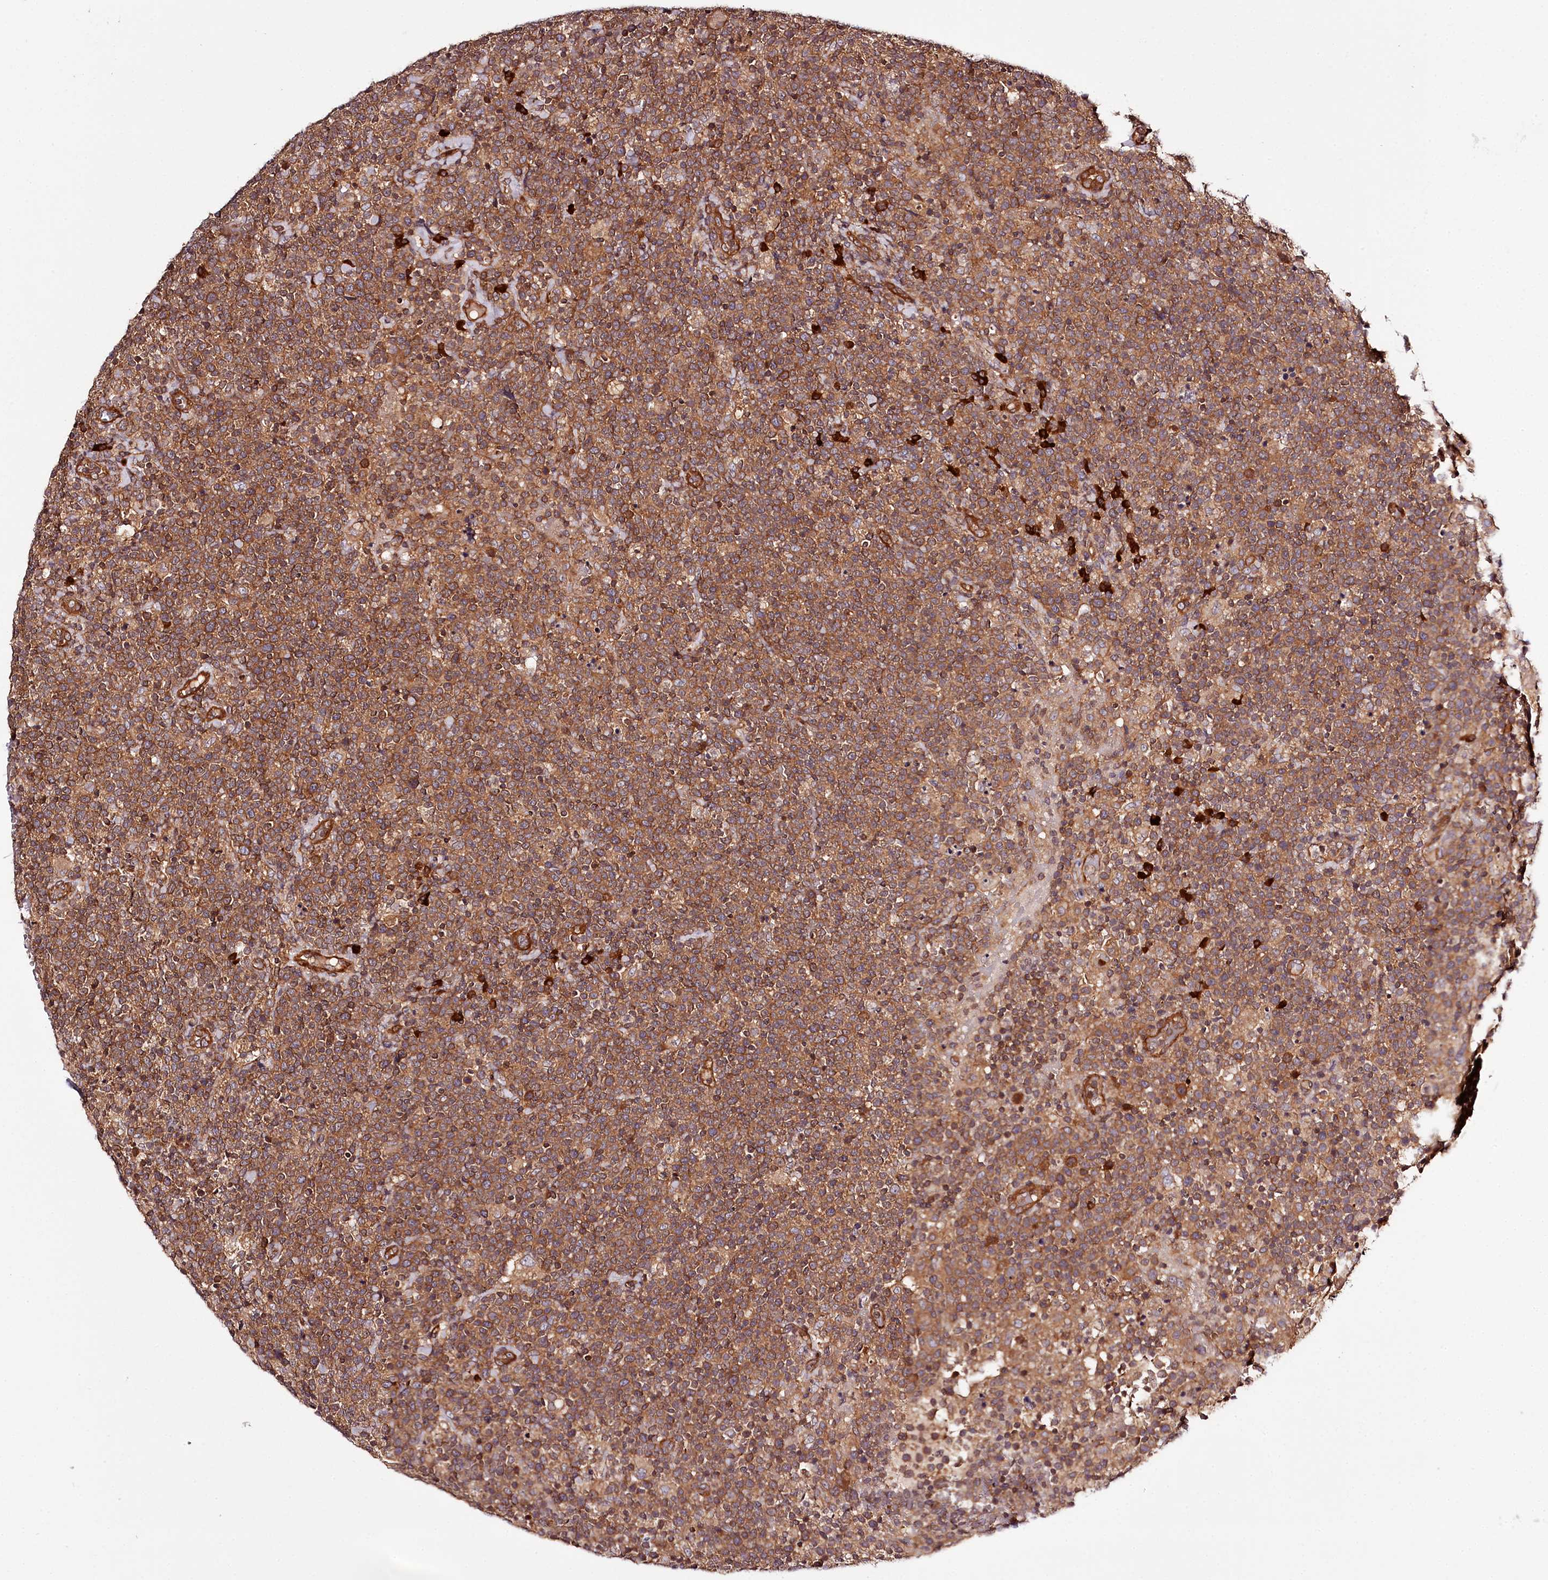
{"staining": {"intensity": "moderate", "quantity": ">75%", "location": "cytoplasmic/membranous"}, "tissue": "lymphoma", "cell_type": "Tumor cells", "image_type": "cancer", "snomed": [{"axis": "morphology", "description": "Malignant lymphoma, non-Hodgkin's type, High grade"}, {"axis": "topography", "description": "Lymph node"}], "caption": "High-grade malignant lymphoma, non-Hodgkin's type stained with IHC demonstrates moderate cytoplasmic/membranous expression in approximately >75% of tumor cells.", "gene": "TARS1", "patient": {"sex": "male", "age": 61}}